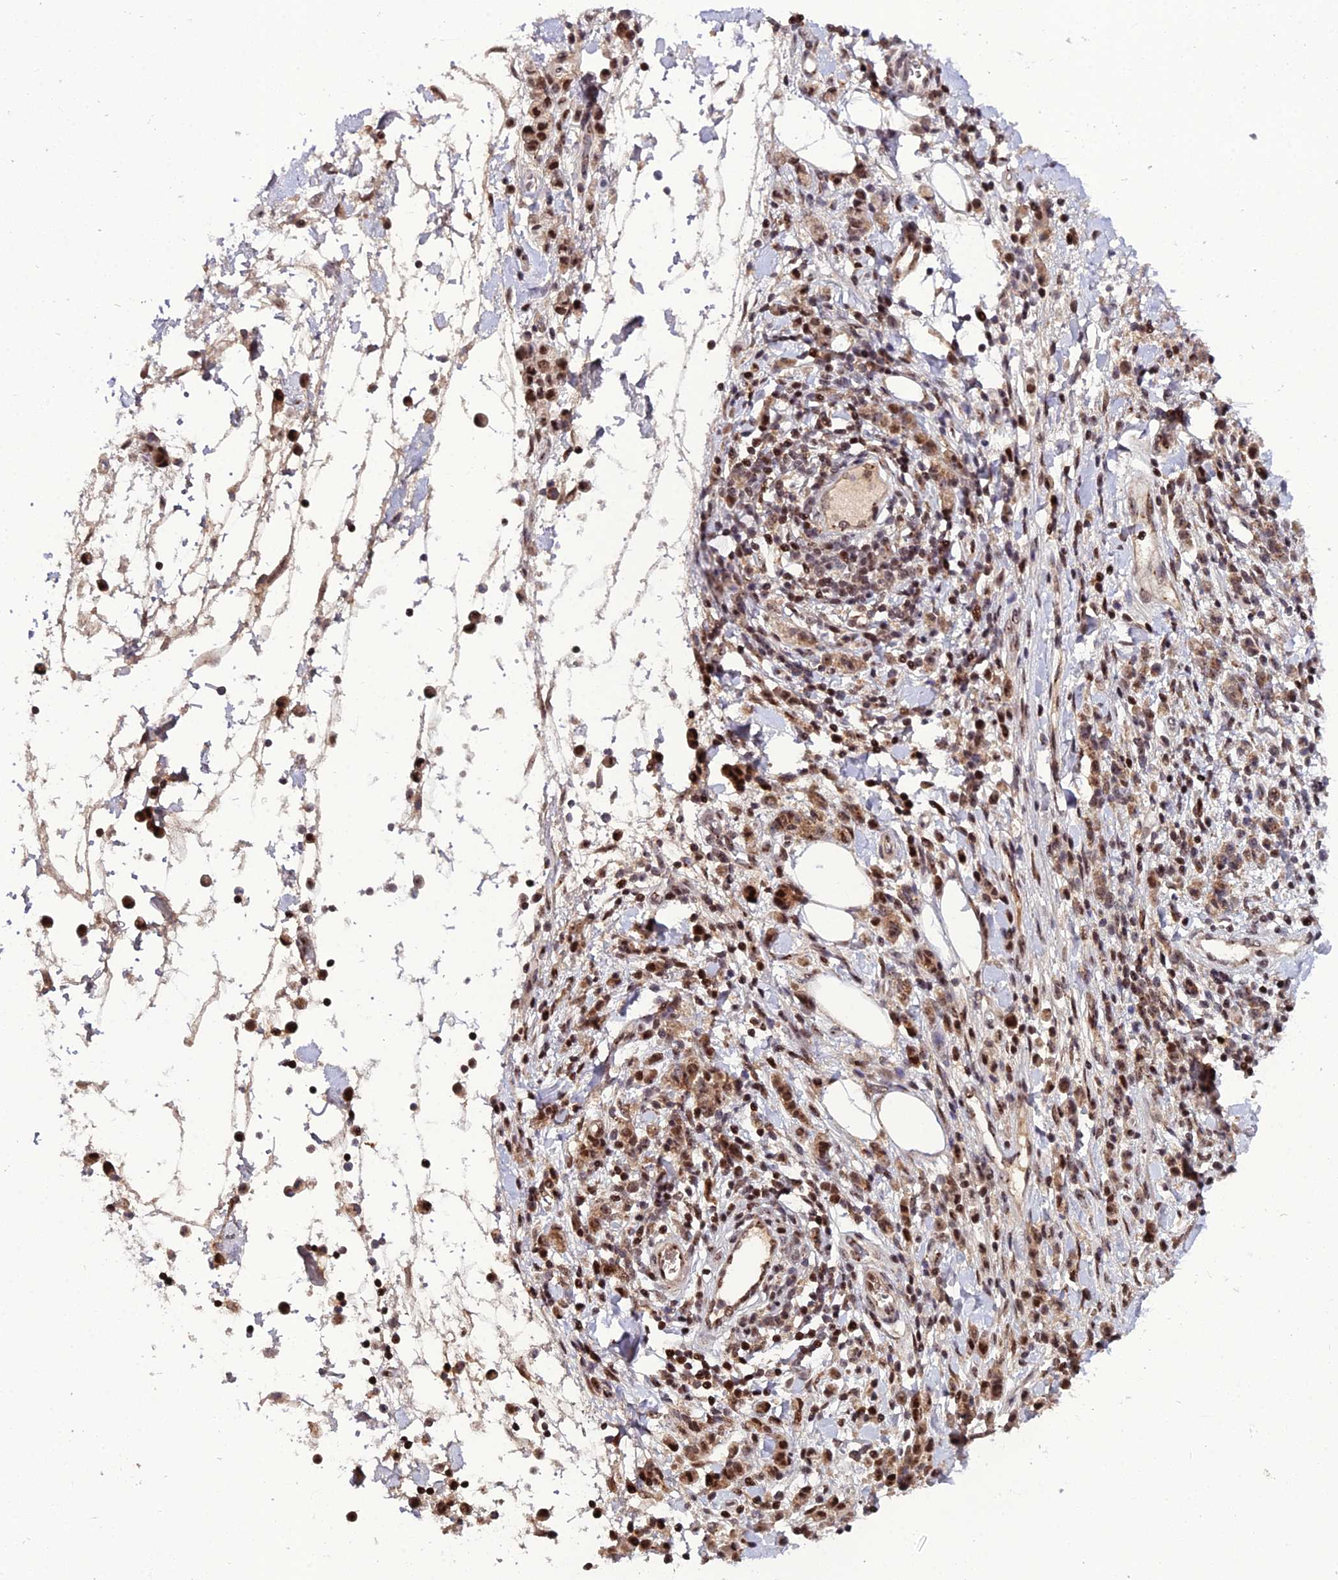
{"staining": {"intensity": "moderate", "quantity": ">75%", "location": "nuclear"}, "tissue": "stomach cancer", "cell_type": "Tumor cells", "image_type": "cancer", "snomed": [{"axis": "morphology", "description": "Adenocarcinoma, NOS"}, {"axis": "topography", "description": "Stomach"}], "caption": "Human adenocarcinoma (stomach) stained with a protein marker reveals moderate staining in tumor cells.", "gene": "ARL2", "patient": {"sex": "male", "age": 77}}